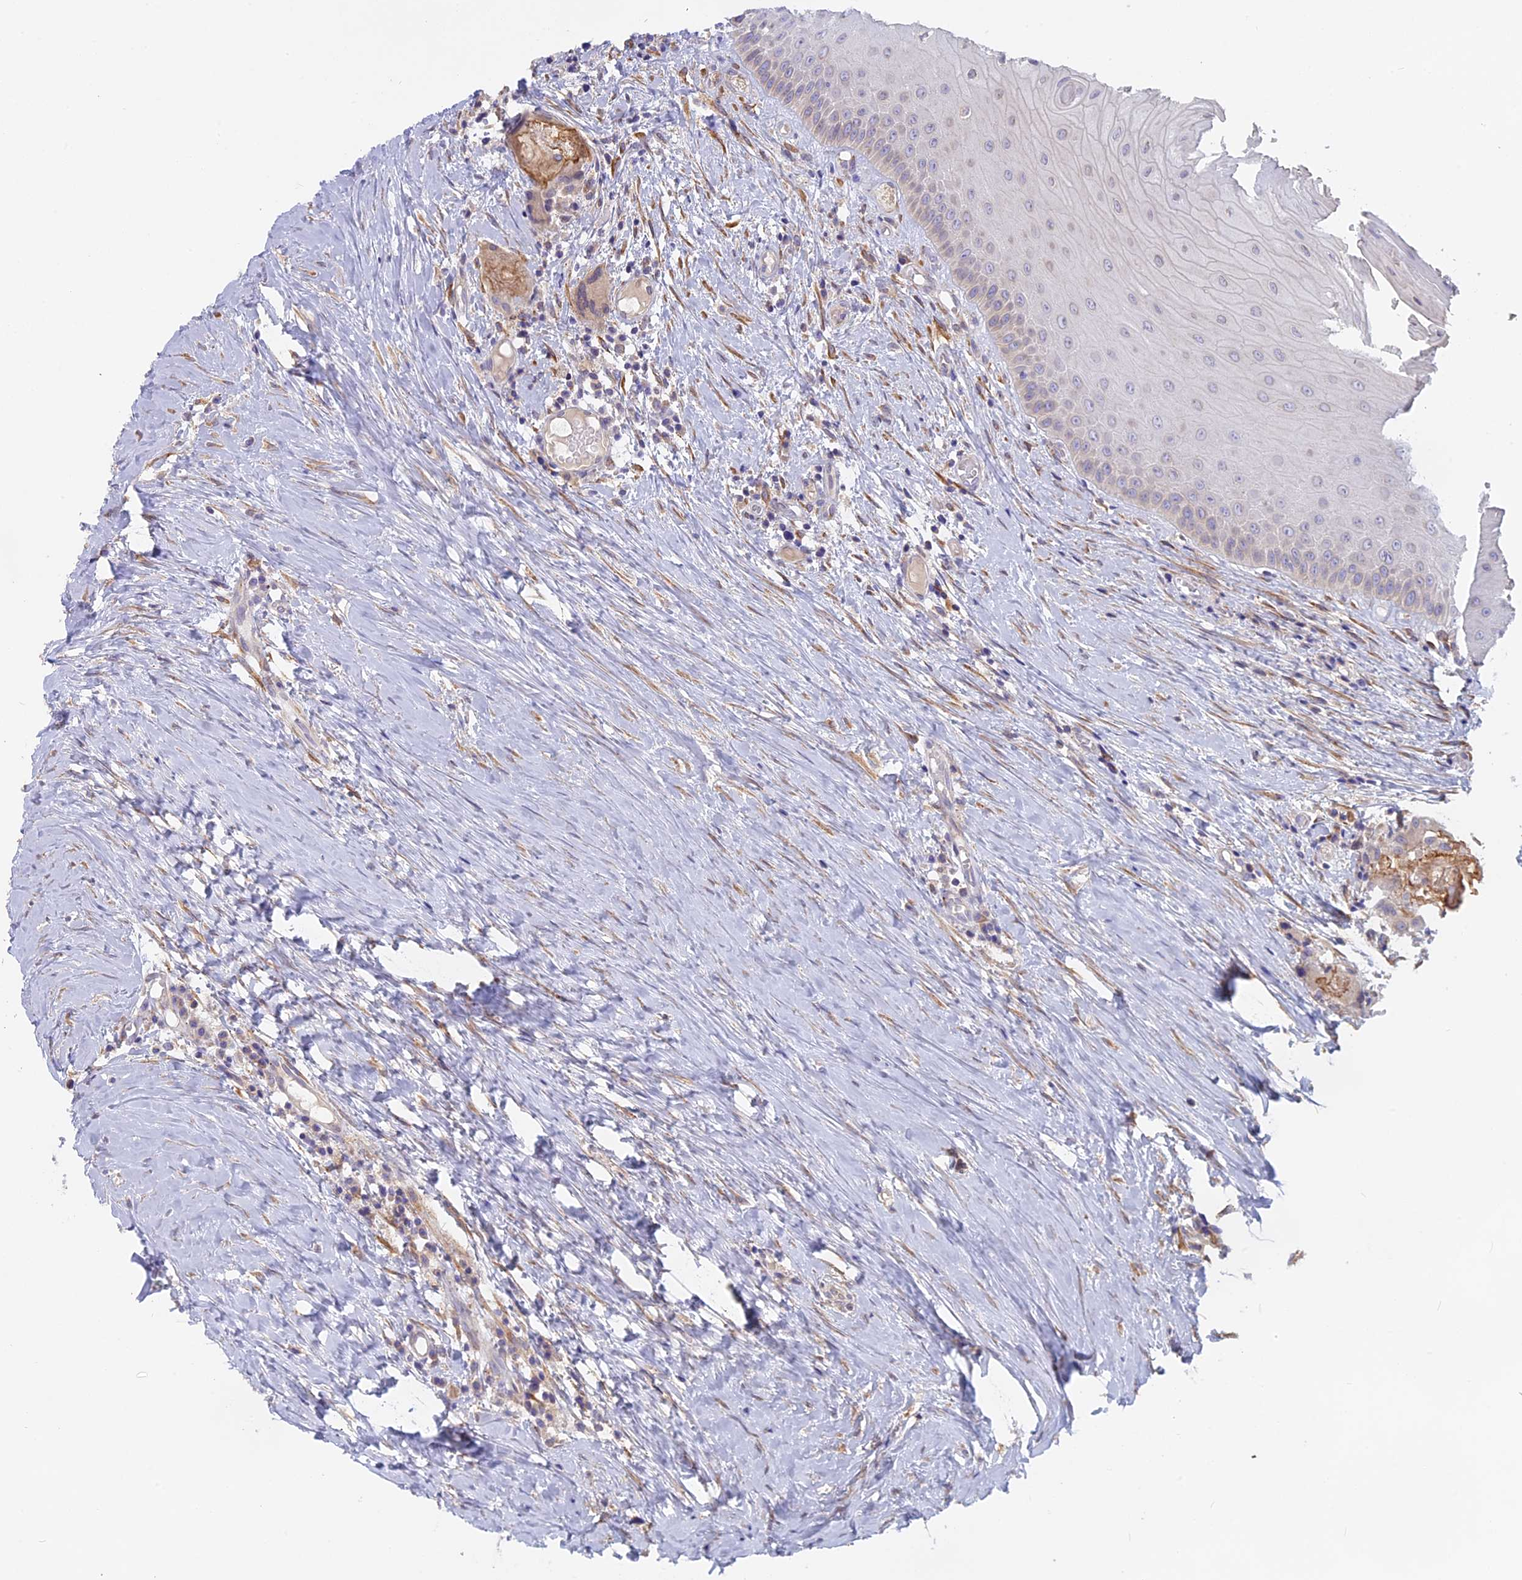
{"staining": {"intensity": "moderate", "quantity": "<25%", "location": "cytoplasmic/membranous"}, "tissue": "oral mucosa", "cell_type": "Squamous epithelial cells", "image_type": "normal", "snomed": [{"axis": "morphology", "description": "Normal tissue, NOS"}, {"axis": "topography", "description": "Skeletal muscle"}, {"axis": "topography", "description": "Oral tissue"}, {"axis": "topography", "description": "Peripheral nerve tissue"}], "caption": "Protein staining of normal oral mucosa demonstrates moderate cytoplasmic/membranous staining in about <25% of squamous epithelial cells. The protein of interest is stained brown, and the nuclei are stained in blue (DAB (3,3'-diaminobenzidine) IHC with brightfield microscopy, high magnification).", "gene": "TLCD1", "patient": {"sex": "female", "age": 84}}